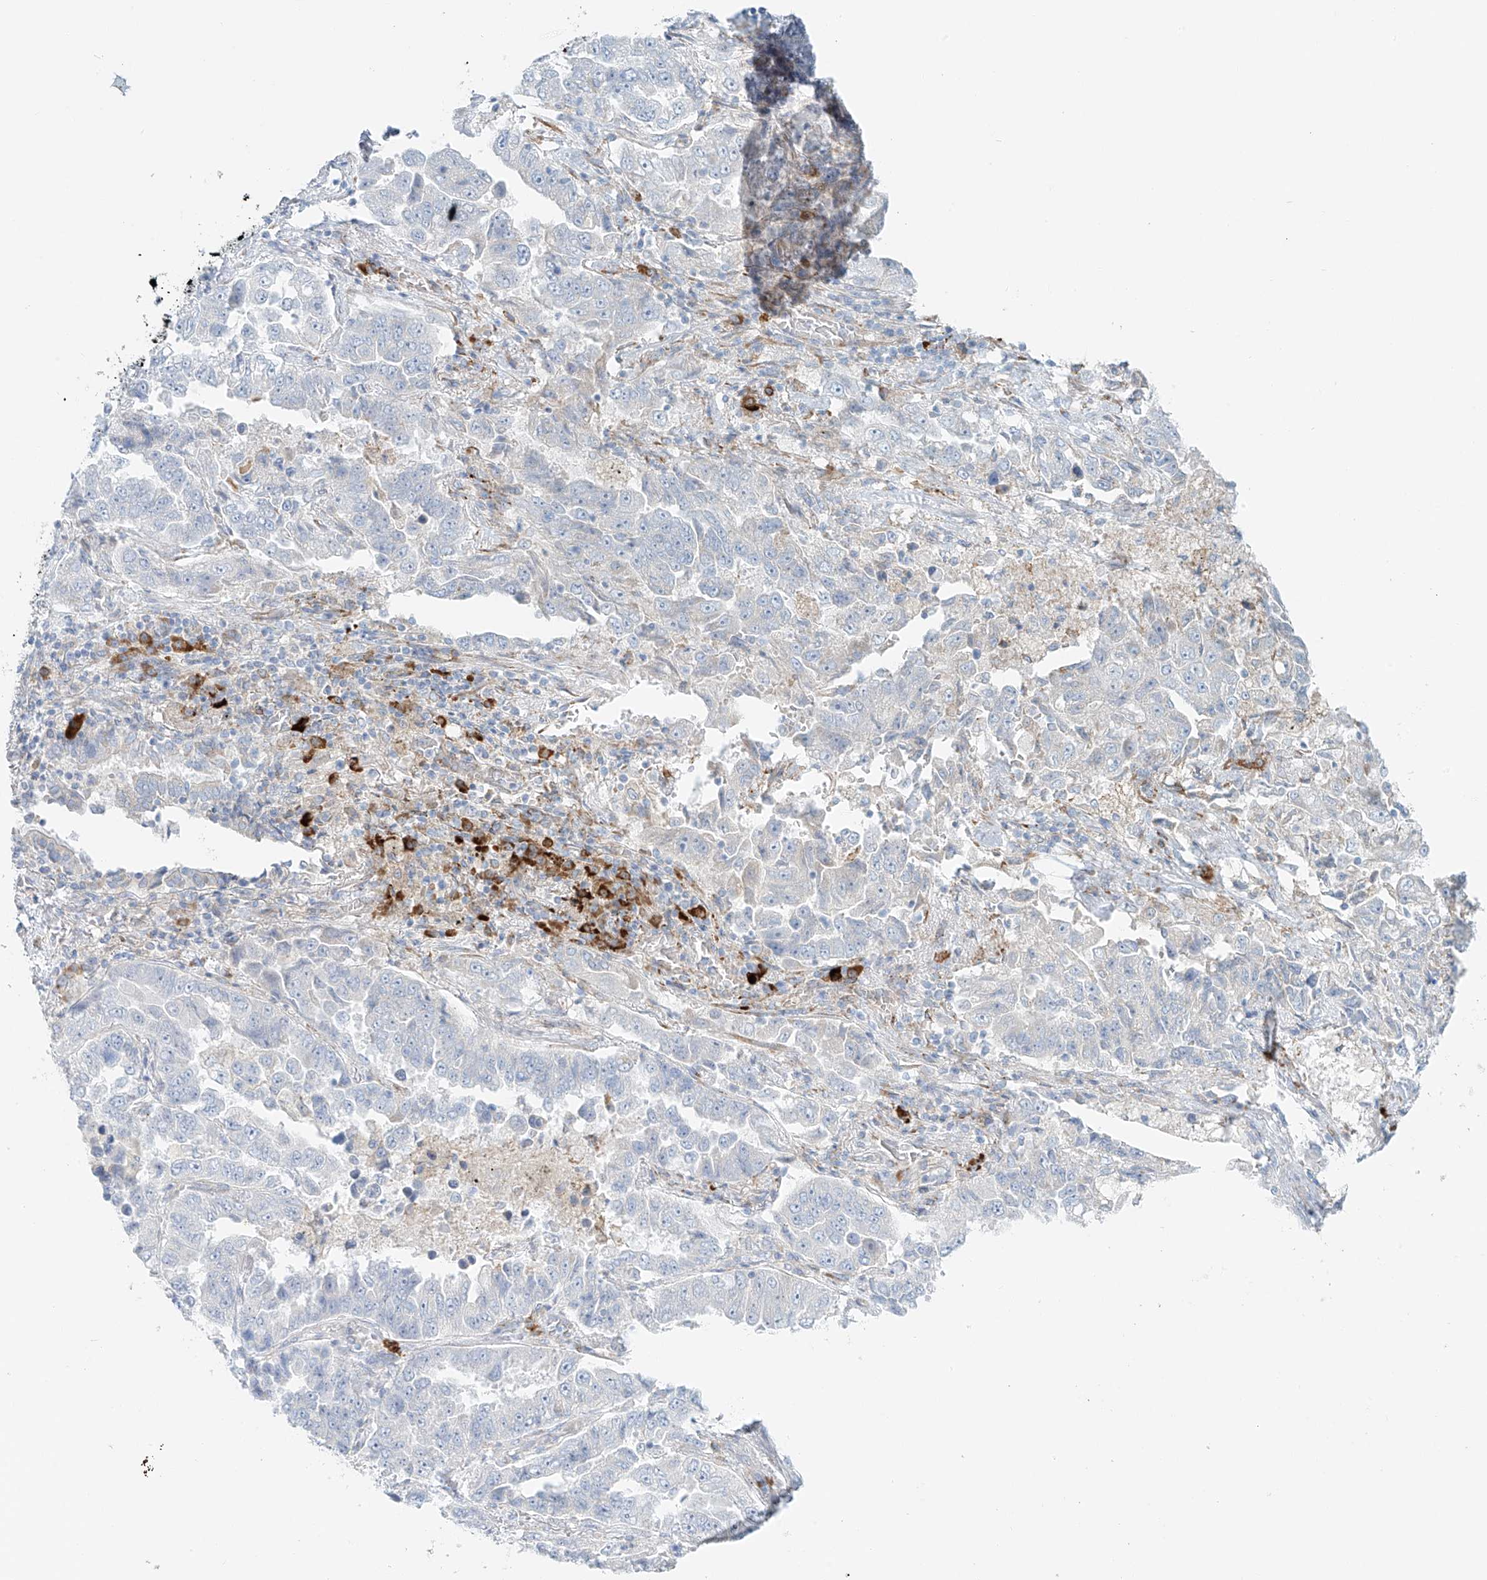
{"staining": {"intensity": "negative", "quantity": "none", "location": "none"}, "tissue": "lung cancer", "cell_type": "Tumor cells", "image_type": "cancer", "snomed": [{"axis": "morphology", "description": "Adenocarcinoma, NOS"}, {"axis": "topography", "description": "Lung"}], "caption": "IHC histopathology image of neoplastic tissue: lung adenocarcinoma stained with DAB reveals no significant protein positivity in tumor cells. Nuclei are stained in blue.", "gene": "EIPR1", "patient": {"sex": "female", "age": 51}}